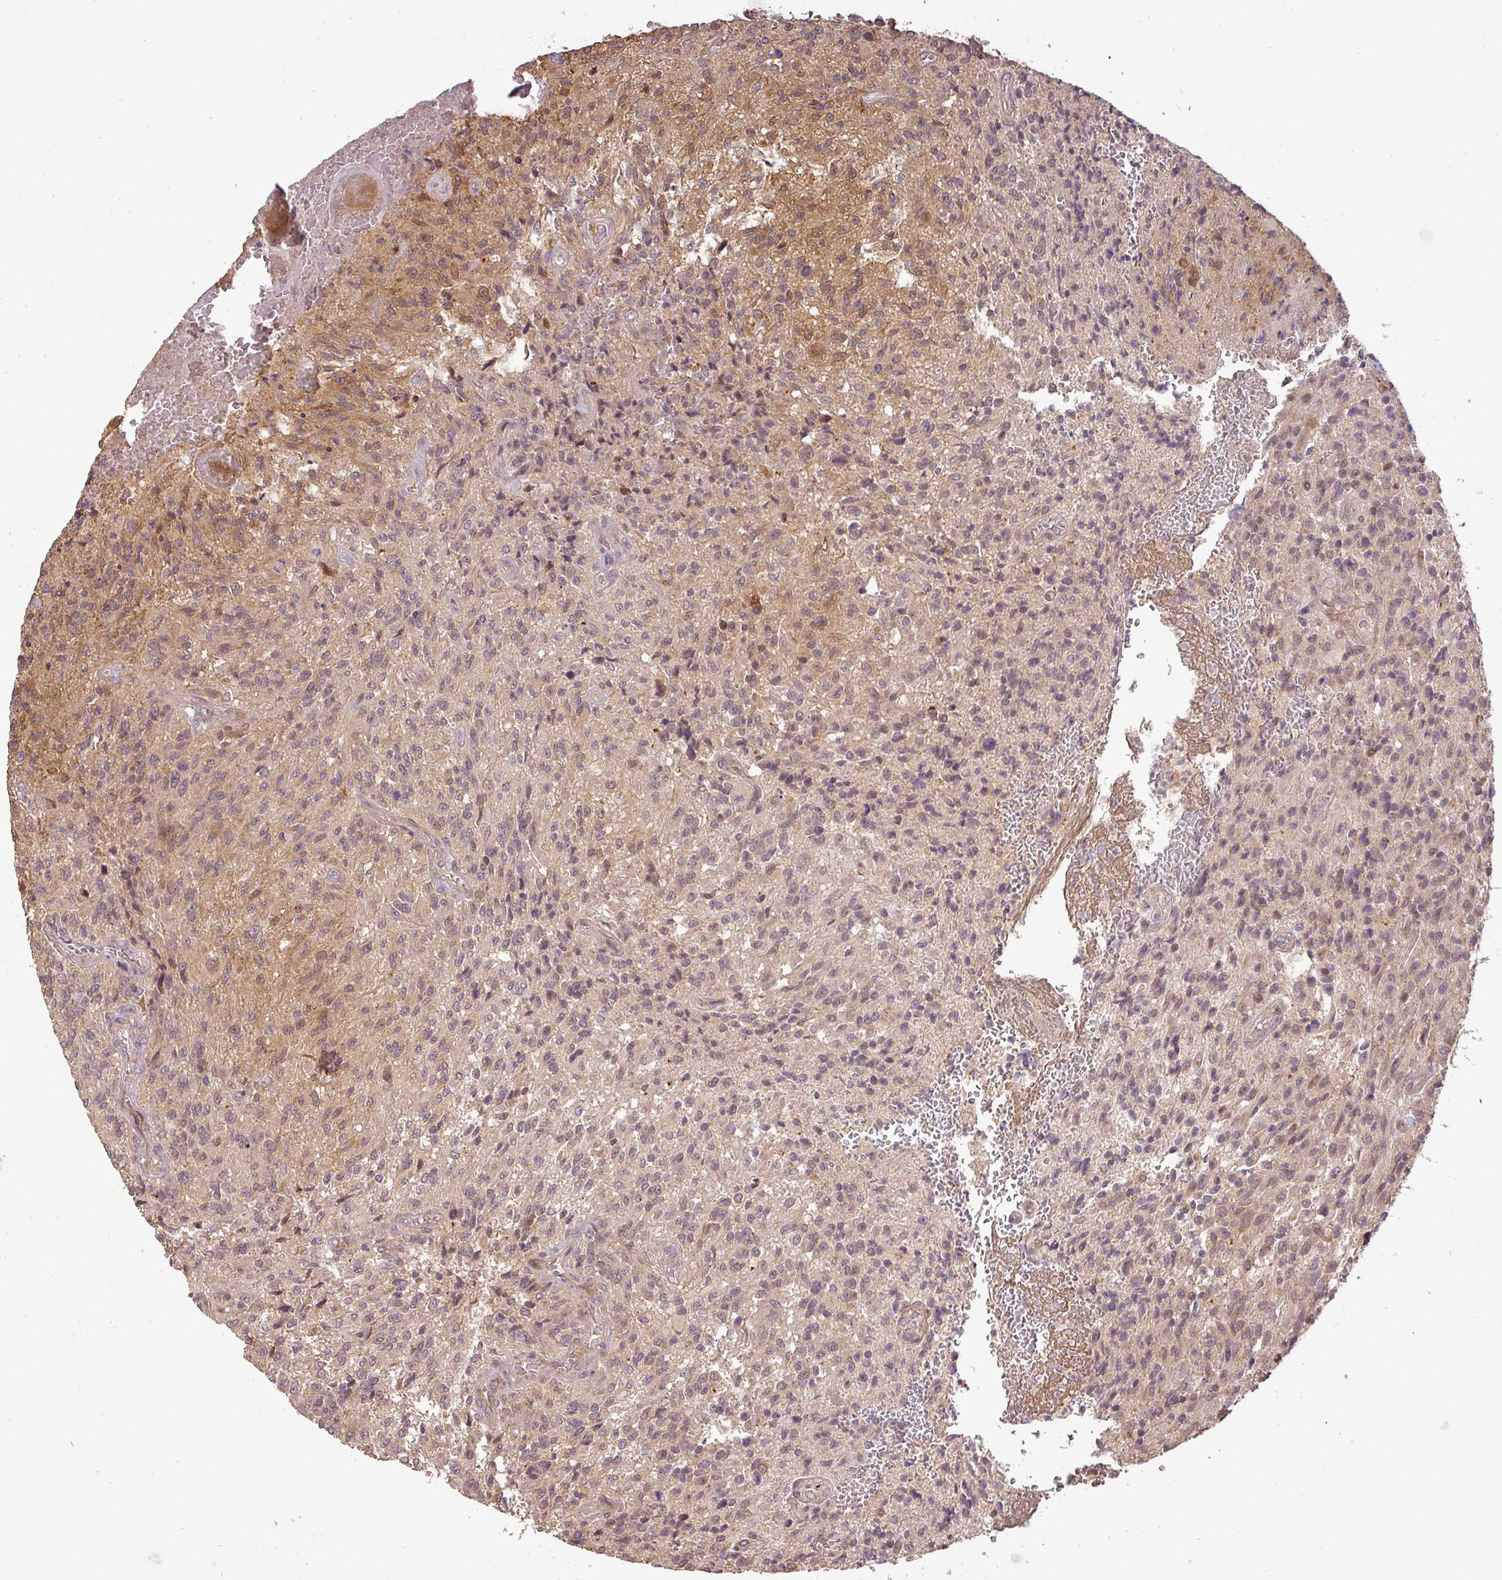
{"staining": {"intensity": "moderate", "quantity": "<25%", "location": "cytoplasmic/membranous,nuclear"}, "tissue": "glioma", "cell_type": "Tumor cells", "image_type": "cancer", "snomed": [{"axis": "morphology", "description": "Normal tissue, NOS"}, {"axis": "morphology", "description": "Glioma, malignant, High grade"}, {"axis": "topography", "description": "Cerebral cortex"}], "caption": "Malignant glioma (high-grade) stained with a protein marker demonstrates moderate staining in tumor cells.", "gene": "FAIM", "patient": {"sex": "male", "age": 56}}